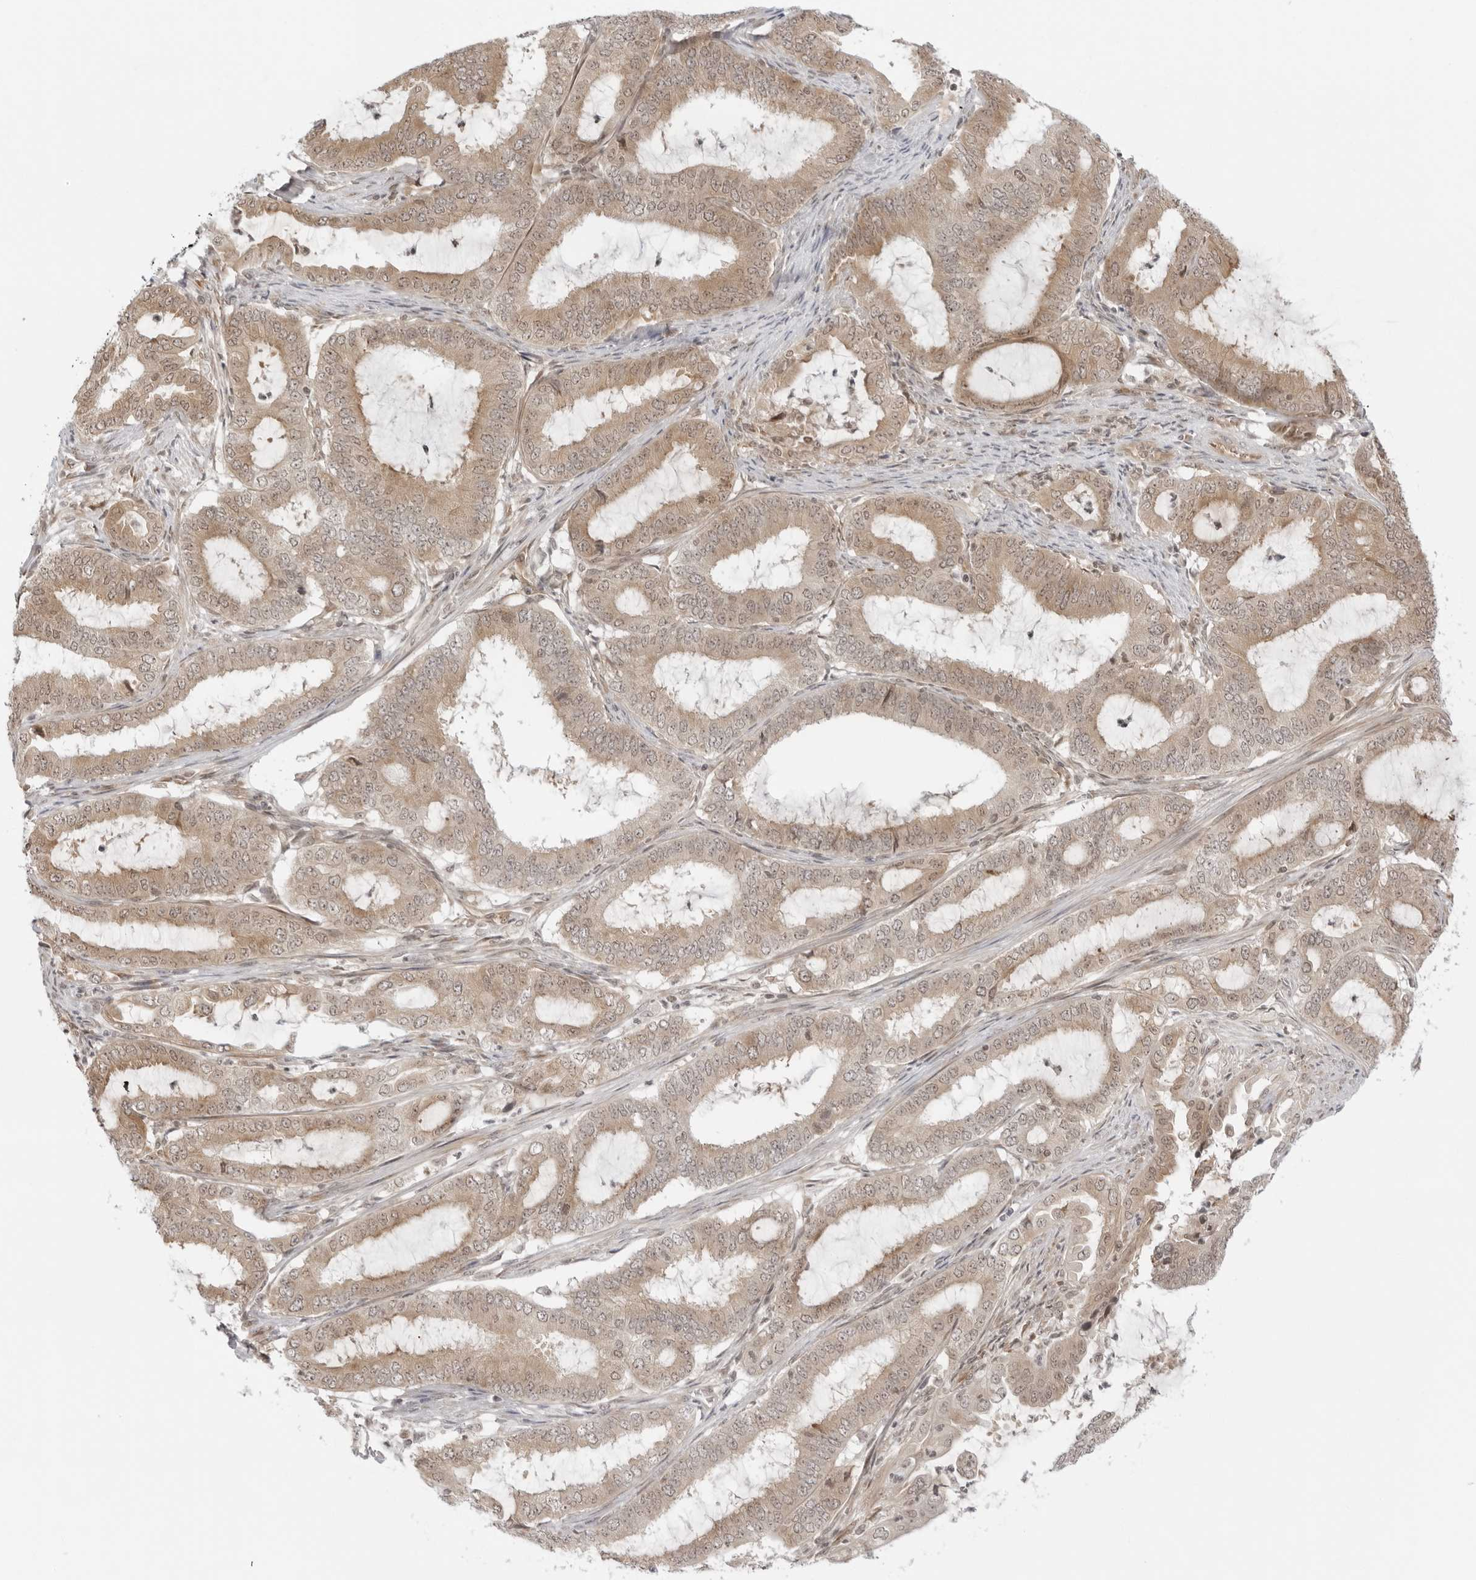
{"staining": {"intensity": "weak", "quantity": ">75%", "location": "cytoplasmic/membranous"}, "tissue": "endometrial cancer", "cell_type": "Tumor cells", "image_type": "cancer", "snomed": [{"axis": "morphology", "description": "Adenocarcinoma, NOS"}, {"axis": "topography", "description": "Endometrium"}], "caption": "Immunohistochemical staining of endometrial cancer (adenocarcinoma) shows low levels of weak cytoplasmic/membranous expression in about >75% of tumor cells. Ihc stains the protein in brown and the nuclei are stained blue.", "gene": "PRRC2C", "patient": {"sex": "female", "age": 51}}